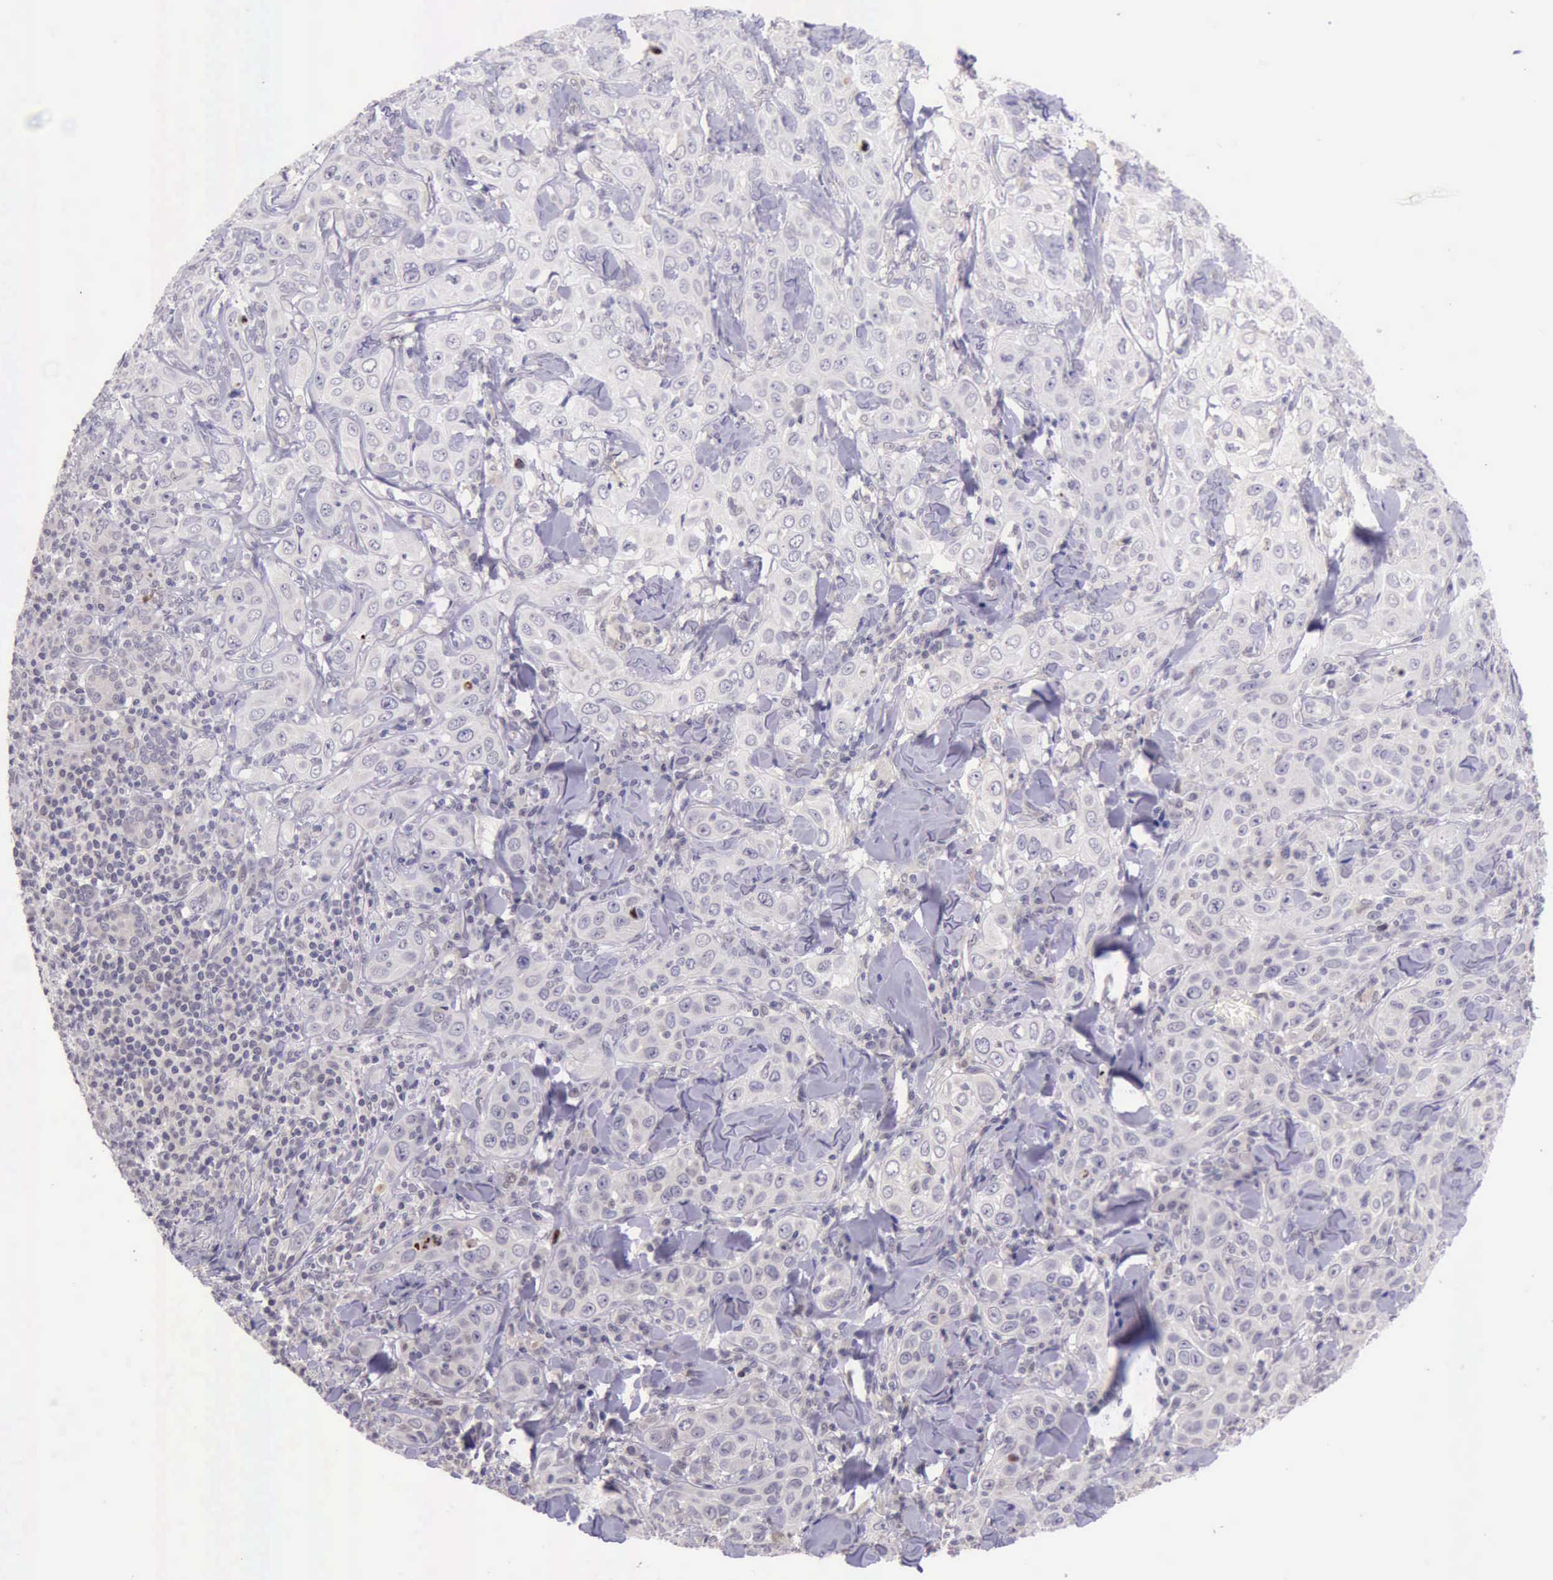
{"staining": {"intensity": "strong", "quantity": "<25%", "location": "nuclear"}, "tissue": "skin cancer", "cell_type": "Tumor cells", "image_type": "cancer", "snomed": [{"axis": "morphology", "description": "Squamous cell carcinoma, NOS"}, {"axis": "topography", "description": "Skin"}], "caption": "Human skin squamous cell carcinoma stained for a protein (brown) reveals strong nuclear positive positivity in about <25% of tumor cells.", "gene": "PARP1", "patient": {"sex": "male", "age": 84}}